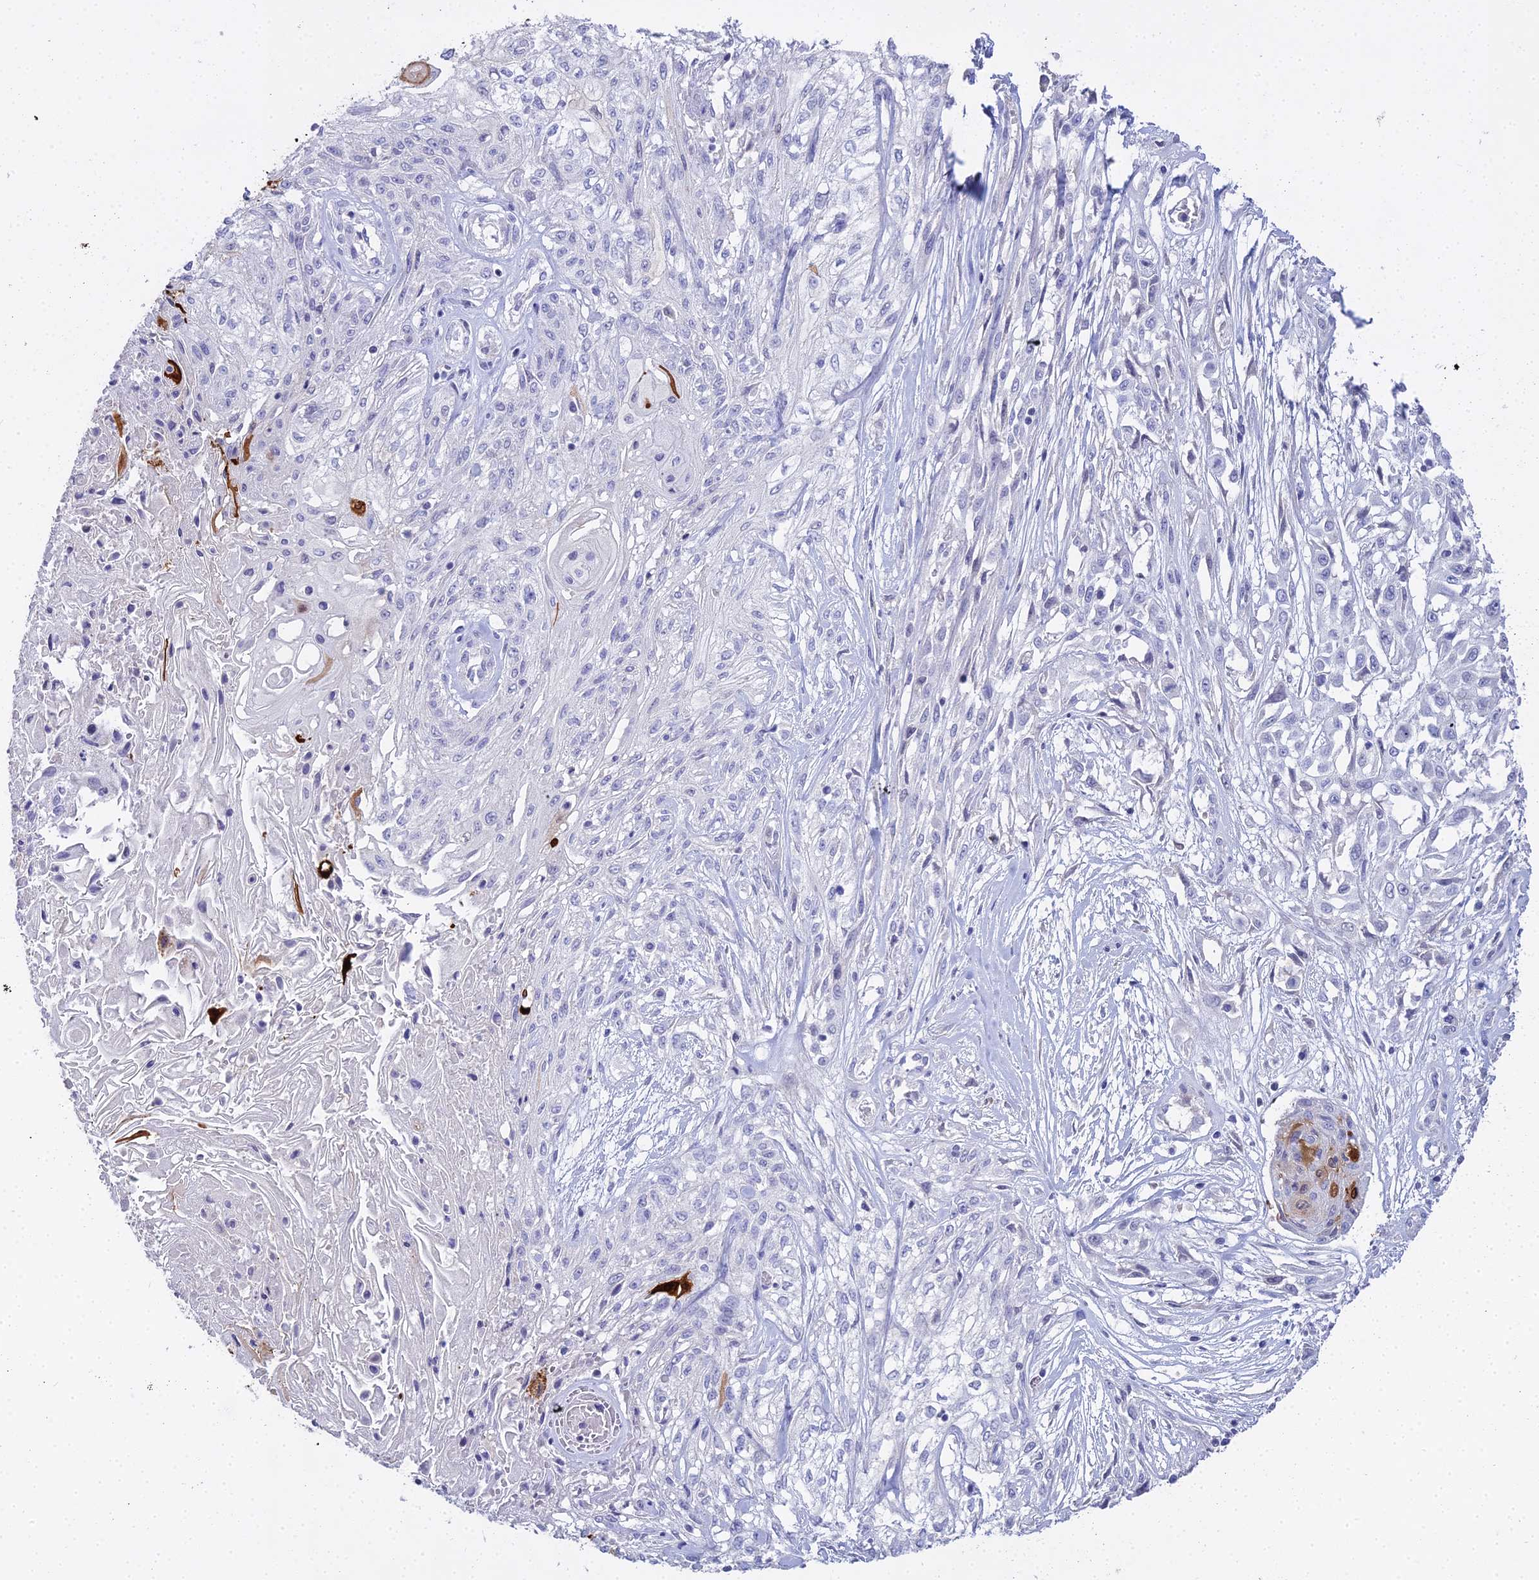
{"staining": {"intensity": "strong", "quantity": "<25%", "location": "cytoplasmic/membranous,nuclear"}, "tissue": "skin cancer", "cell_type": "Tumor cells", "image_type": "cancer", "snomed": [{"axis": "morphology", "description": "Squamous cell carcinoma, NOS"}, {"axis": "morphology", "description": "Squamous cell carcinoma, metastatic, NOS"}, {"axis": "topography", "description": "Skin"}, {"axis": "topography", "description": "Lymph node"}], "caption": "Tumor cells demonstrate strong cytoplasmic/membranous and nuclear staining in about <25% of cells in skin squamous cell carcinoma.", "gene": "S100A7", "patient": {"sex": "male", "age": 75}}